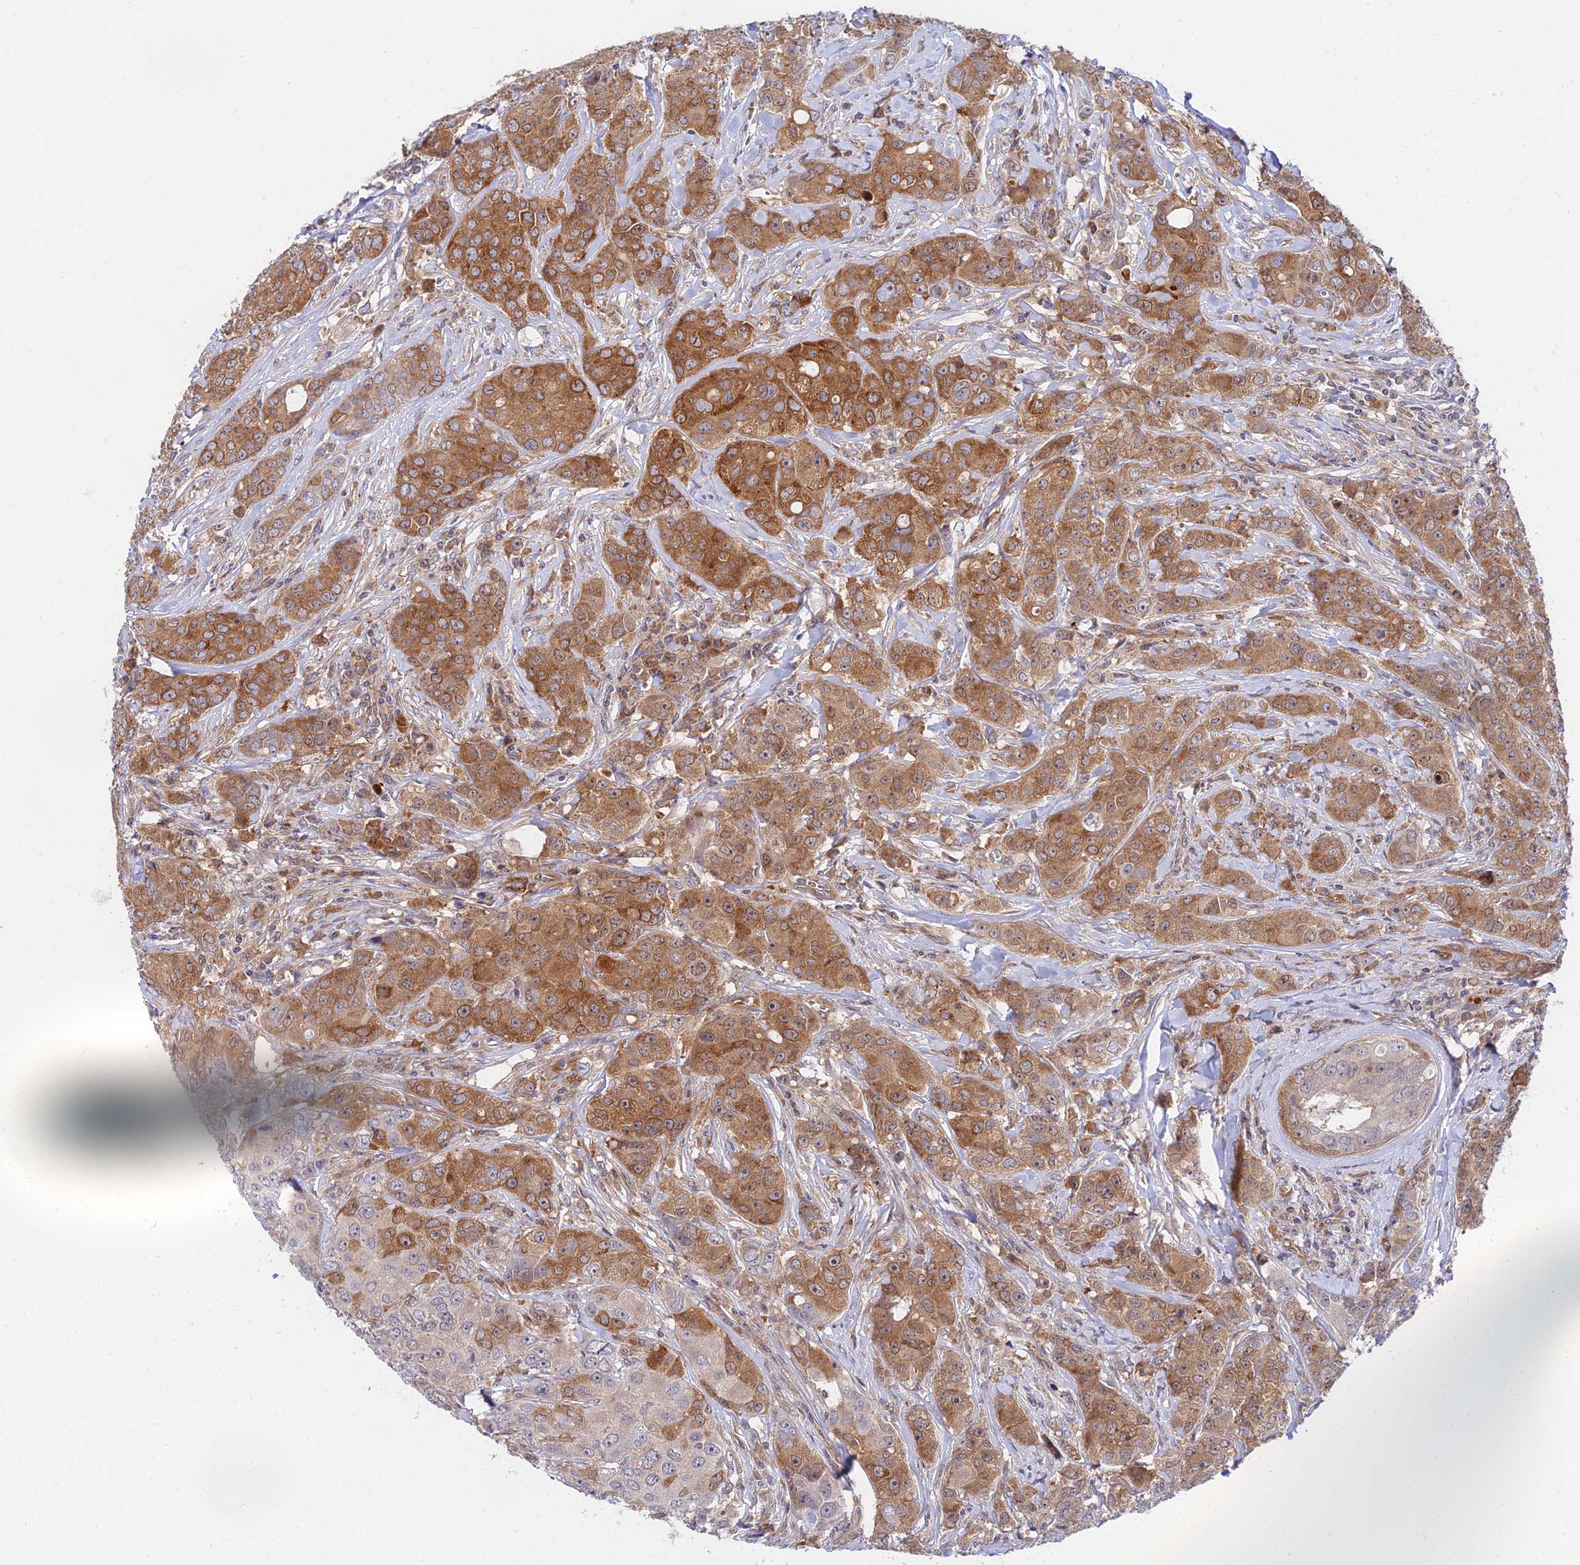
{"staining": {"intensity": "strong", "quantity": ">75%", "location": "cytoplasmic/membranous"}, "tissue": "breast cancer", "cell_type": "Tumor cells", "image_type": "cancer", "snomed": [{"axis": "morphology", "description": "Duct carcinoma"}, {"axis": "topography", "description": "Breast"}], "caption": "Human infiltrating ductal carcinoma (breast) stained with a brown dye shows strong cytoplasmic/membranous positive expression in approximately >75% of tumor cells.", "gene": "PPP2R2C", "patient": {"sex": "female", "age": 43}}